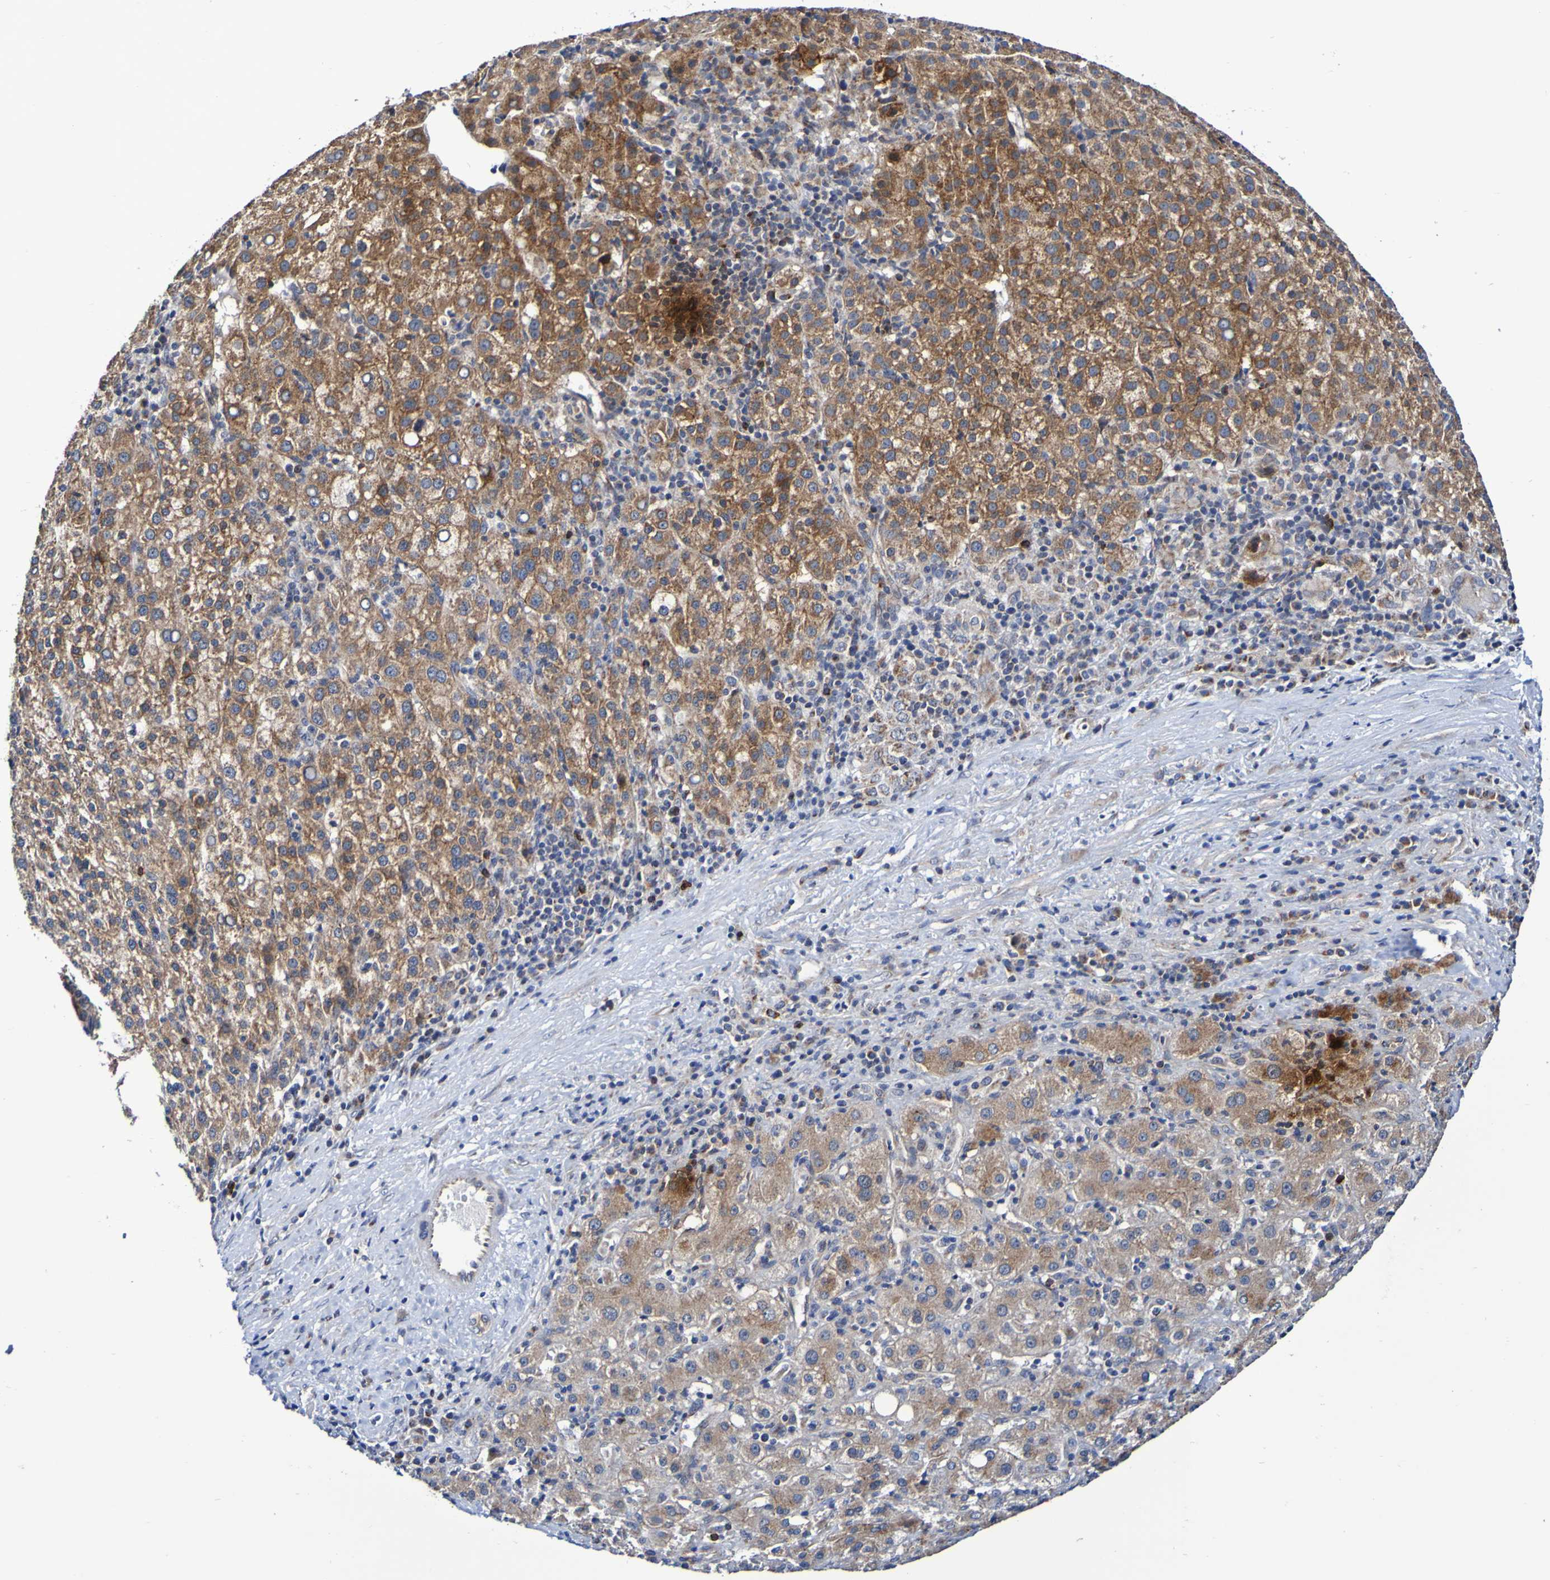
{"staining": {"intensity": "moderate", "quantity": ">75%", "location": "cytoplasmic/membranous"}, "tissue": "liver cancer", "cell_type": "Tumor cells", "image_type": "cancer", "snomed": [{"axis": "morphology", "description": "Carcinoma, Hepatocellular, NOS"}, {"axis": "topography", "description": "Liver"}], "caption": "IHC (DAB (3,3'-diaminobenzidine)) staining of human liver cancer (hepatocellular carcinoma) displays moderate cytoplasmic/membranous protein positivity in approximately >75% of tumor cells. (DAB IHC, brown staining for protein, blue staining for nuclei).", "gene": "GJB1", "patient": {"sex": "female", "age": 58}}